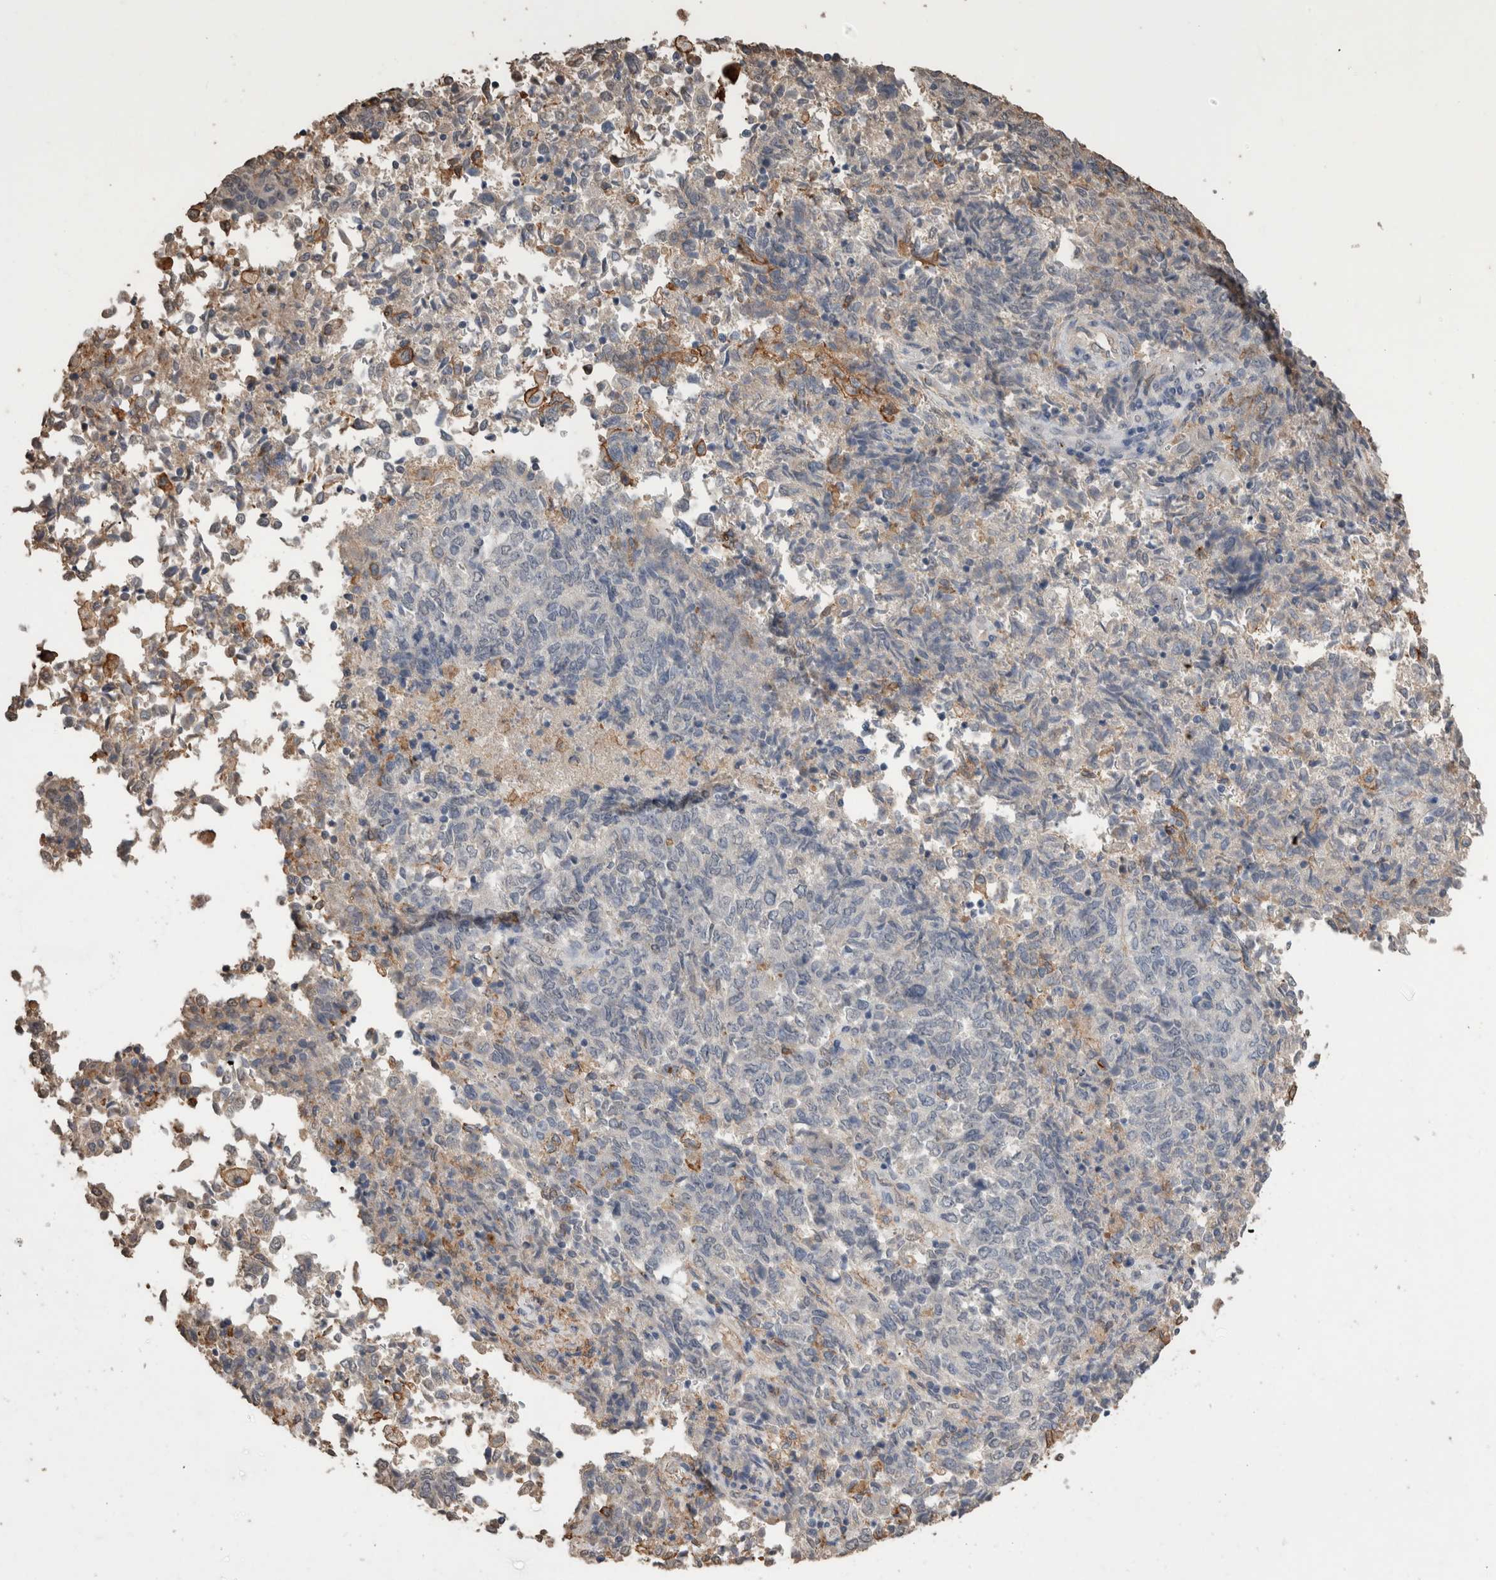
{"staining": {"intensity": "weak", "quantity": "<25%", "location": "cytoplasmic/membranous"}, "tissue": "endometrial cancer", "cell_type": "Tumor cells", "image_type": "cancer", "snomed": [{"axis": "morphology", "description": "Adenocarcinoma, NOS"}, {"axis": "topography", "description": "Endometrium"}], "caption": "This is an immunohistochemistry histopathology image of adenocarcinoma (endometrial). There is no staining in tumor cells.", "gene": "S100A10", "patient": {"sex": "female", "age": 80}}